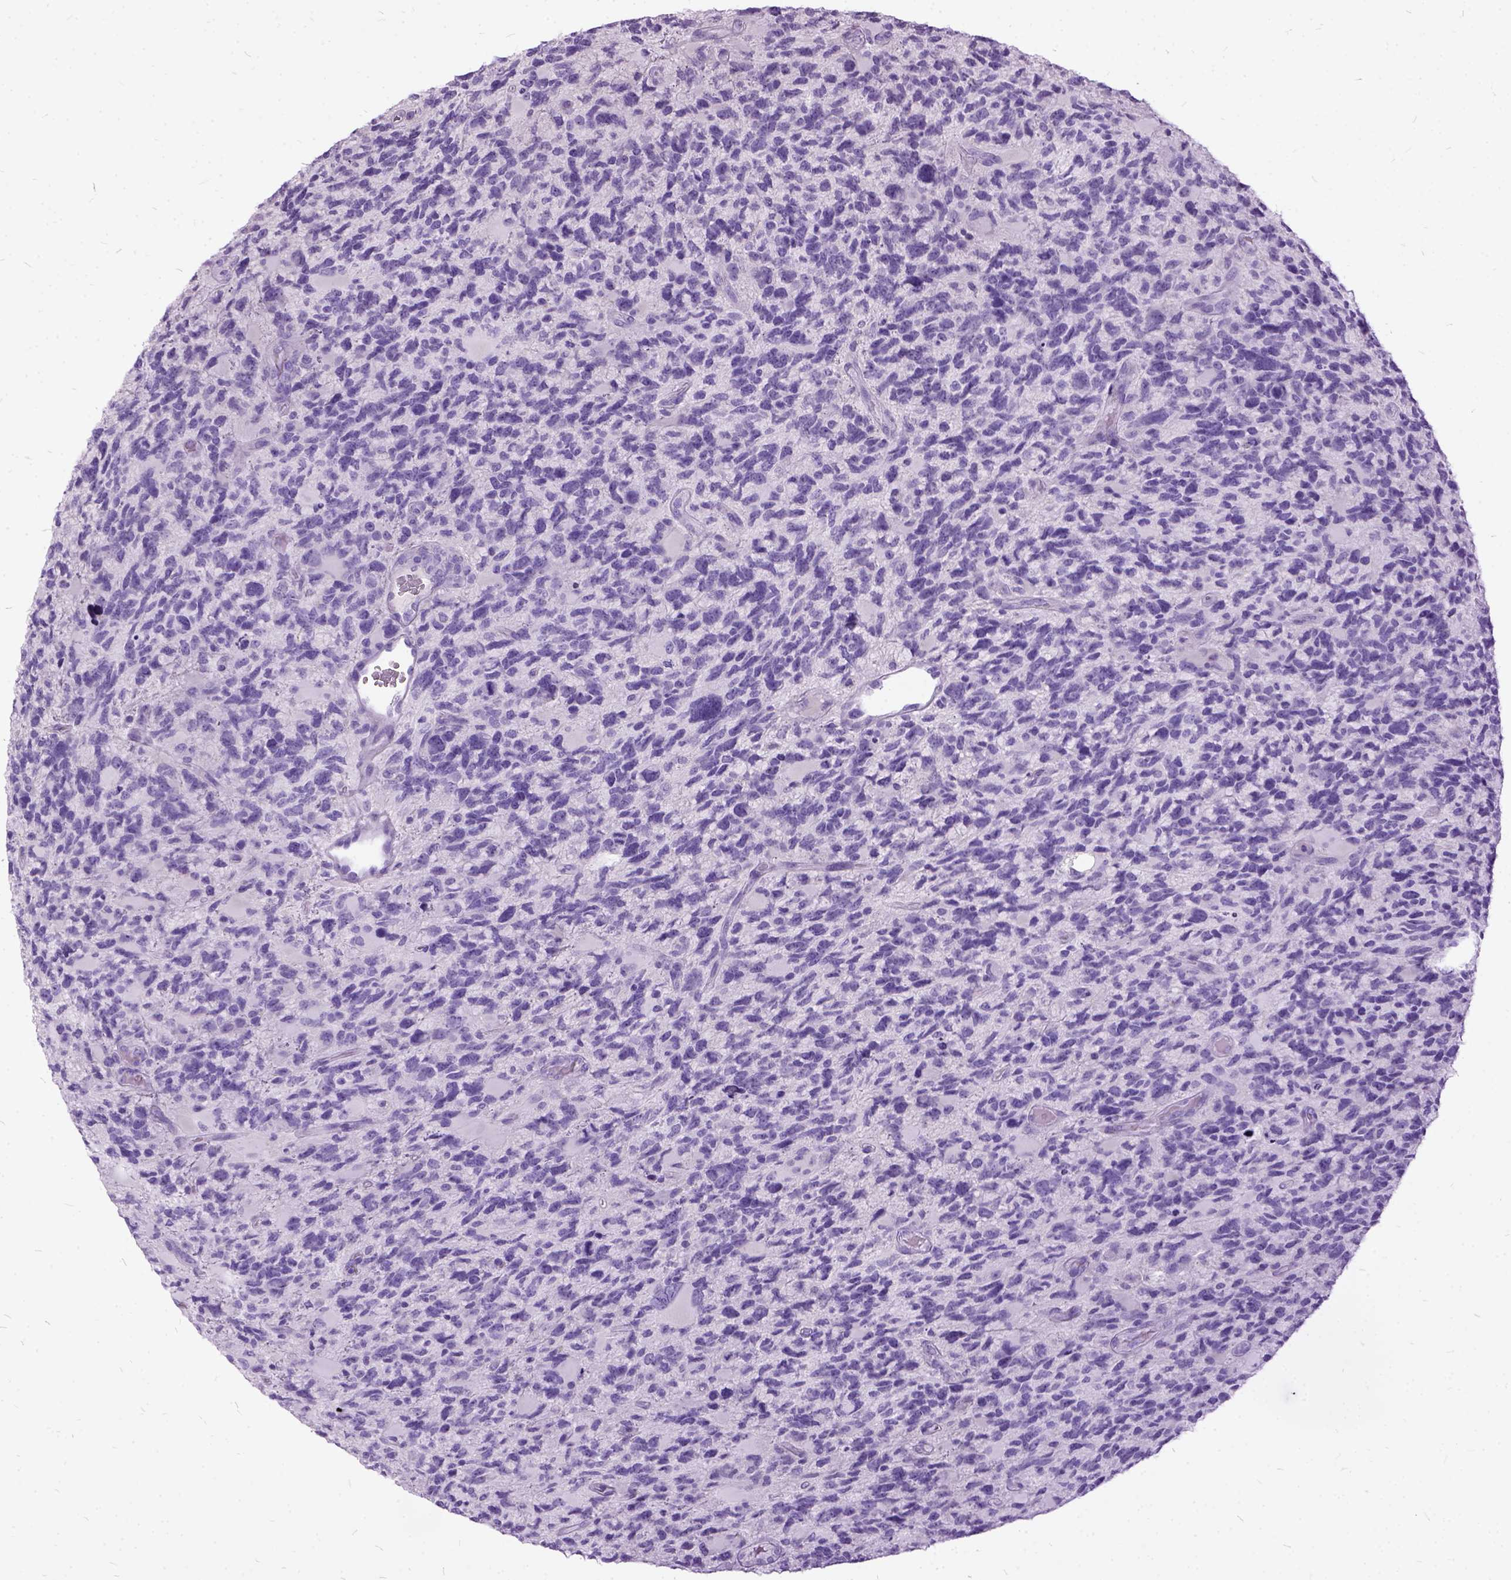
{"staining": {"intensity": "negative", "quantity": "none", "location": "none"}, "tissue": "glioma", "cell_type": "Tumor cells", "image_type": "cancer", "snomed": [{"axis": "morphology", "description": "Glioma, malignant, High grade"}, {"axis": "topography", "description": "Brain"}], "caption": "Immunohistochemistry (IHC) of human malignant high-grade glioma exhibits no staining in tumor cells.", "gene": "MME", "patient": {"sex": "female", "age": 71}}